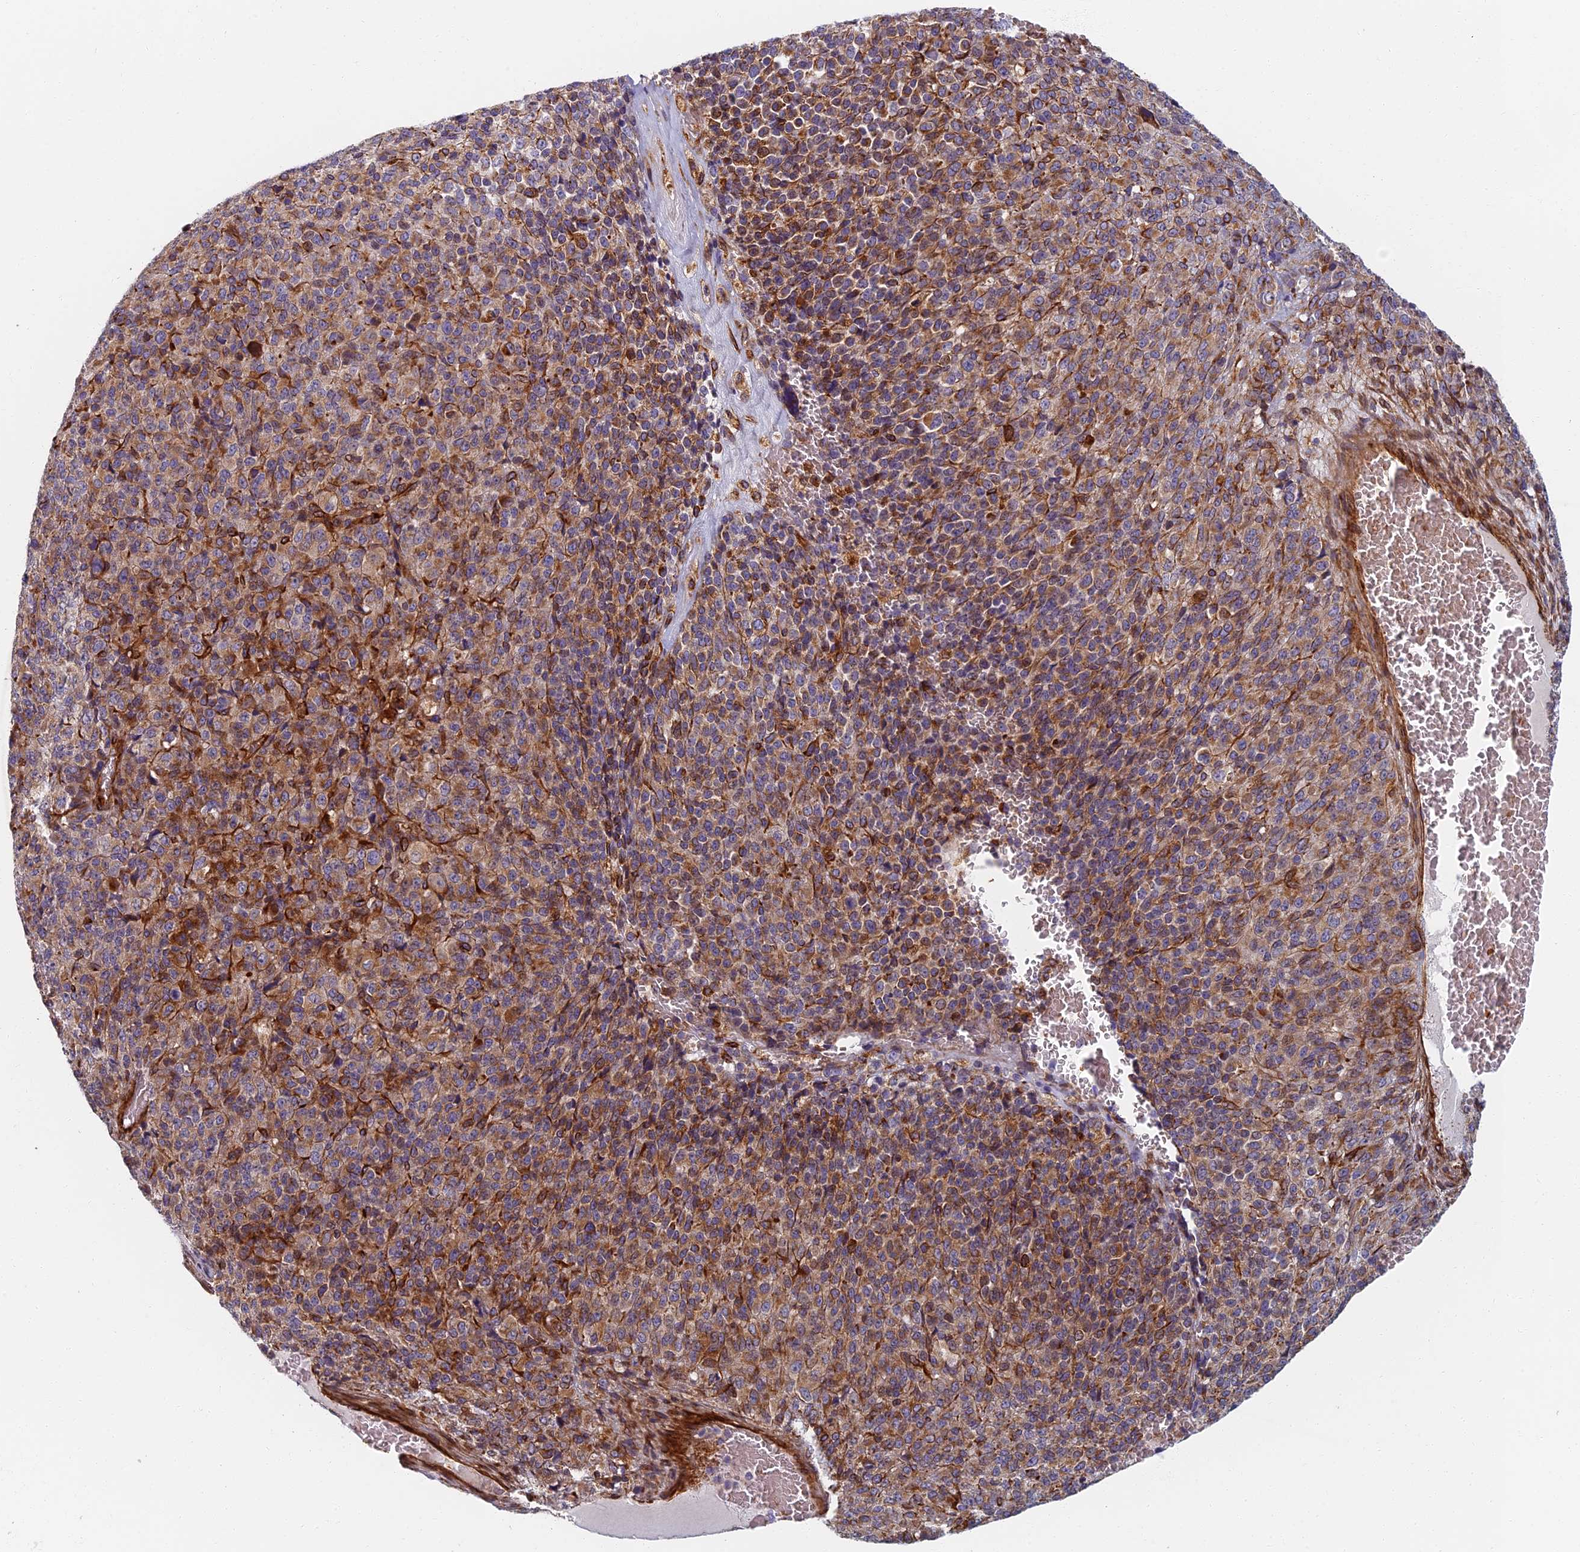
{"staining": {"intensity": "weak", "quantity": ">75%", "location": "cytoplasmic/membranous"}, "tissue": "melanoma", "cell_type": "Tumor cells", "image_type": "cancer", "snomed": [{"axis": "morphology", "description": "Malignant melanoma, Metastatic site"}, {"axis": "topography", "description": "Brain"}], "caption": "Protein expression analysis of malignant melanoma (metastatic site) exhibits weak cytoplasmic/membranous expression in about >75% of tumor cells.", "gene": "ABCB10", "patient": {"sex": "female", "age": 56}}